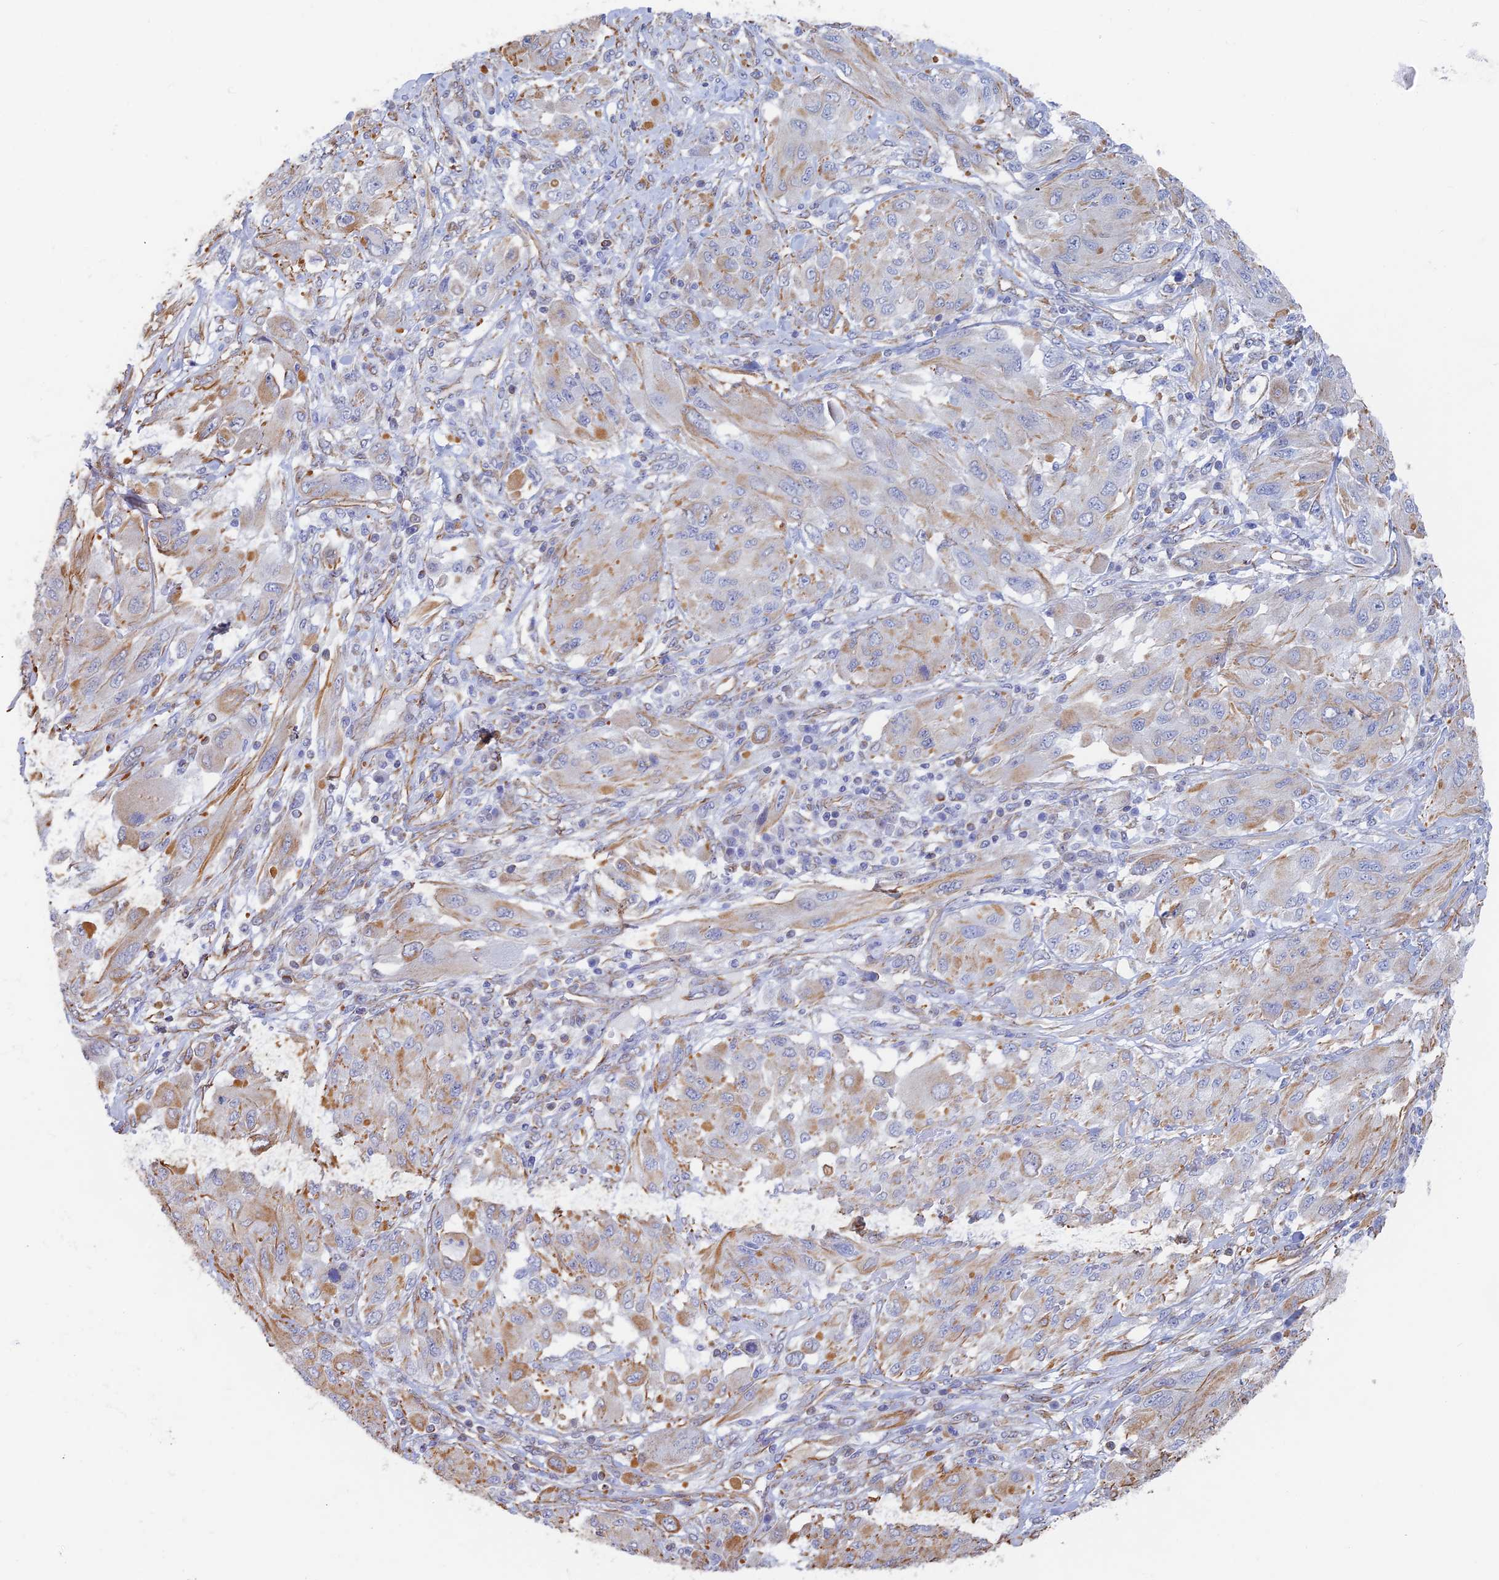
{"staining": {"intensity": "moderate", "quantity": "<25%", "location": "cytoplasmic/membranous"}, "tissue": "melanoma", "cell_type": "Tumor cells", "image_type": "cancer", "snomed": [{"axis": "morphology", "description": "Malignant melanoma, NOS"}, {"axis": "topography", "description": "Skin"}], "caption": "Human malignant melanoma stained with a protein marker displays moderate staining in tumor cells.", "gene": "RMC1", "patient": {"sex": "female", "age": 91}}